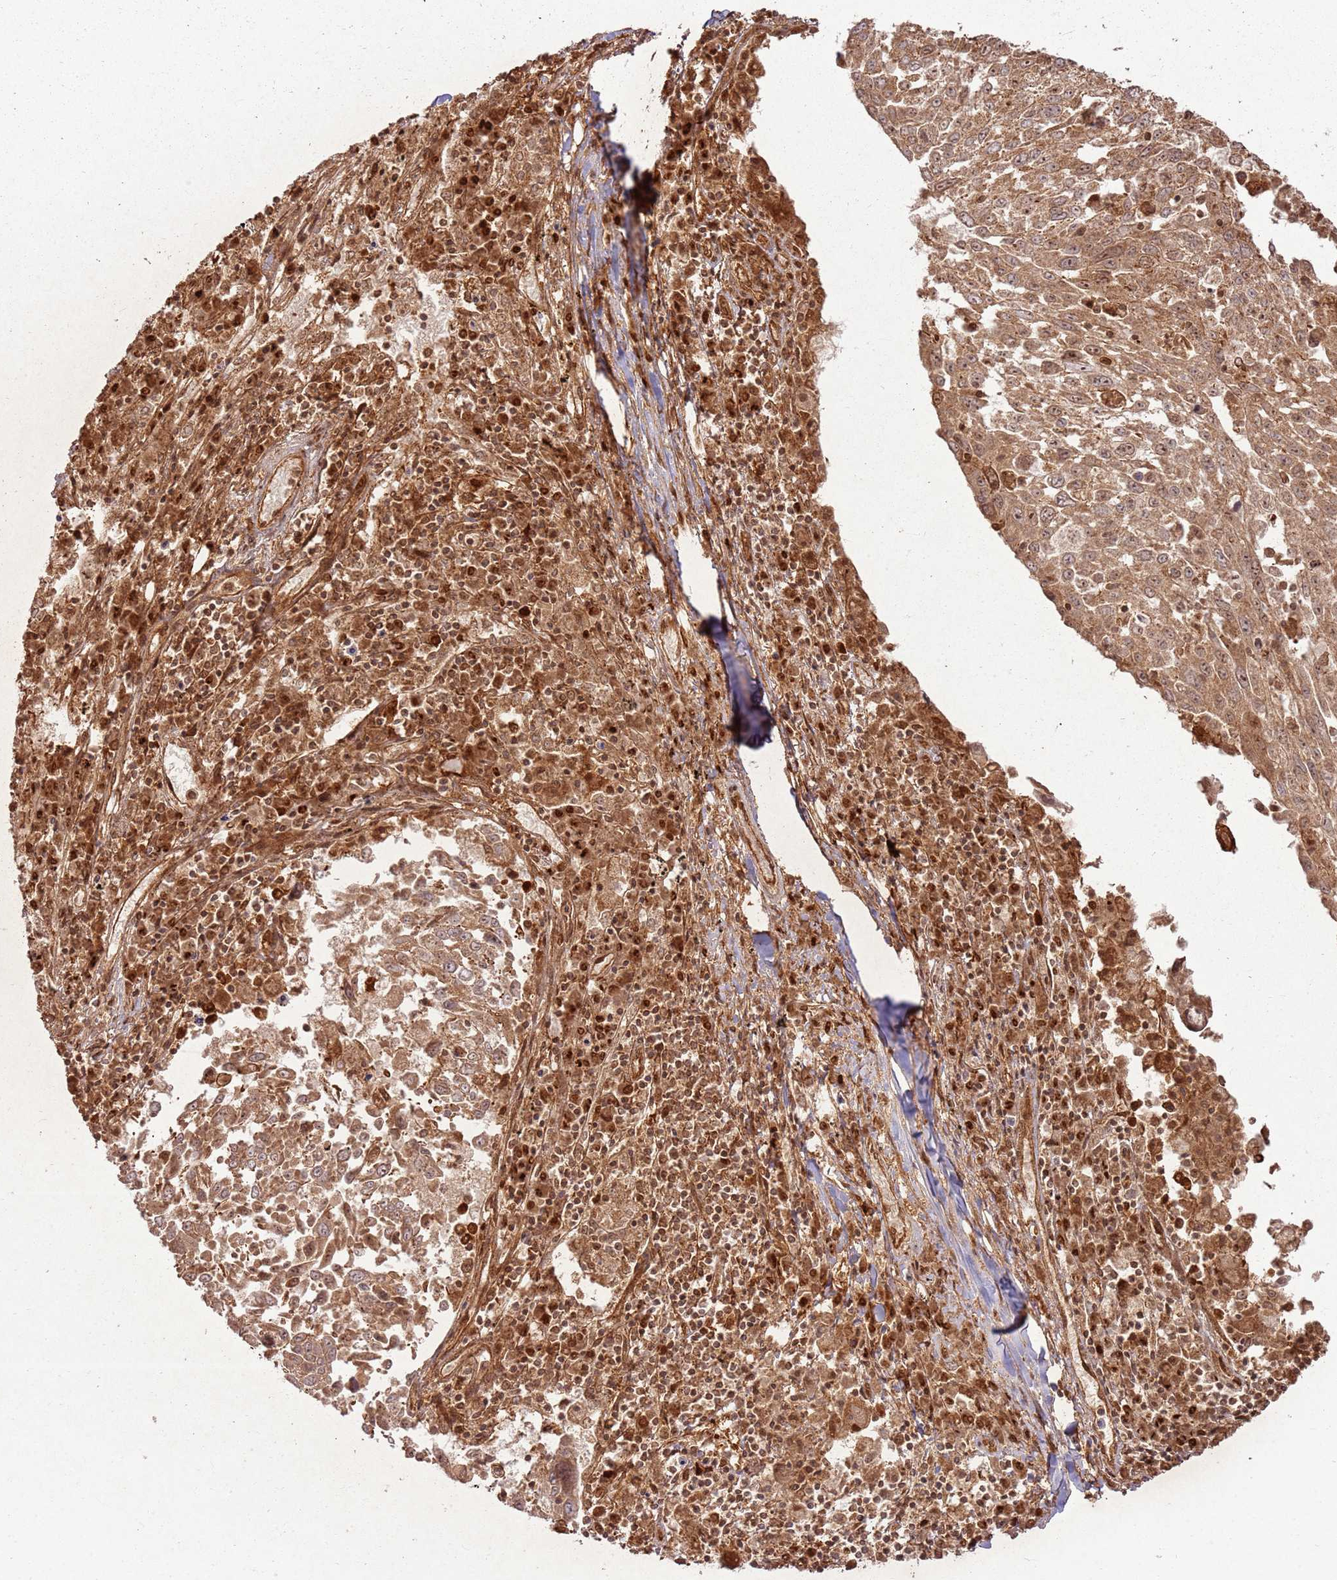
{"staining": {"intensity": "moderate", "quantity": ">75%", "location": "cytoplasmic/membranous,nuclear"}, "tissue": "lung cancer", "cell_type": "Tumor cells", "image_type": "cancer", "snomed": [{"axis": "morphology", "description": "Squamous cell carcinoma, NOS"}, {"axis": "topography", "description": "Lung"}], "caption": "Brown immunohistochemical staining in lung squamous cell carcinoma shows moderate cytoplasmic/membranous and nuclear staining in about >75% of tumor cells. Ihc stains the protein of interest in brown and the nuclei are stained blue.", "gene": "TBC1D13", "patient": {"sex": "male", "age": 65}}